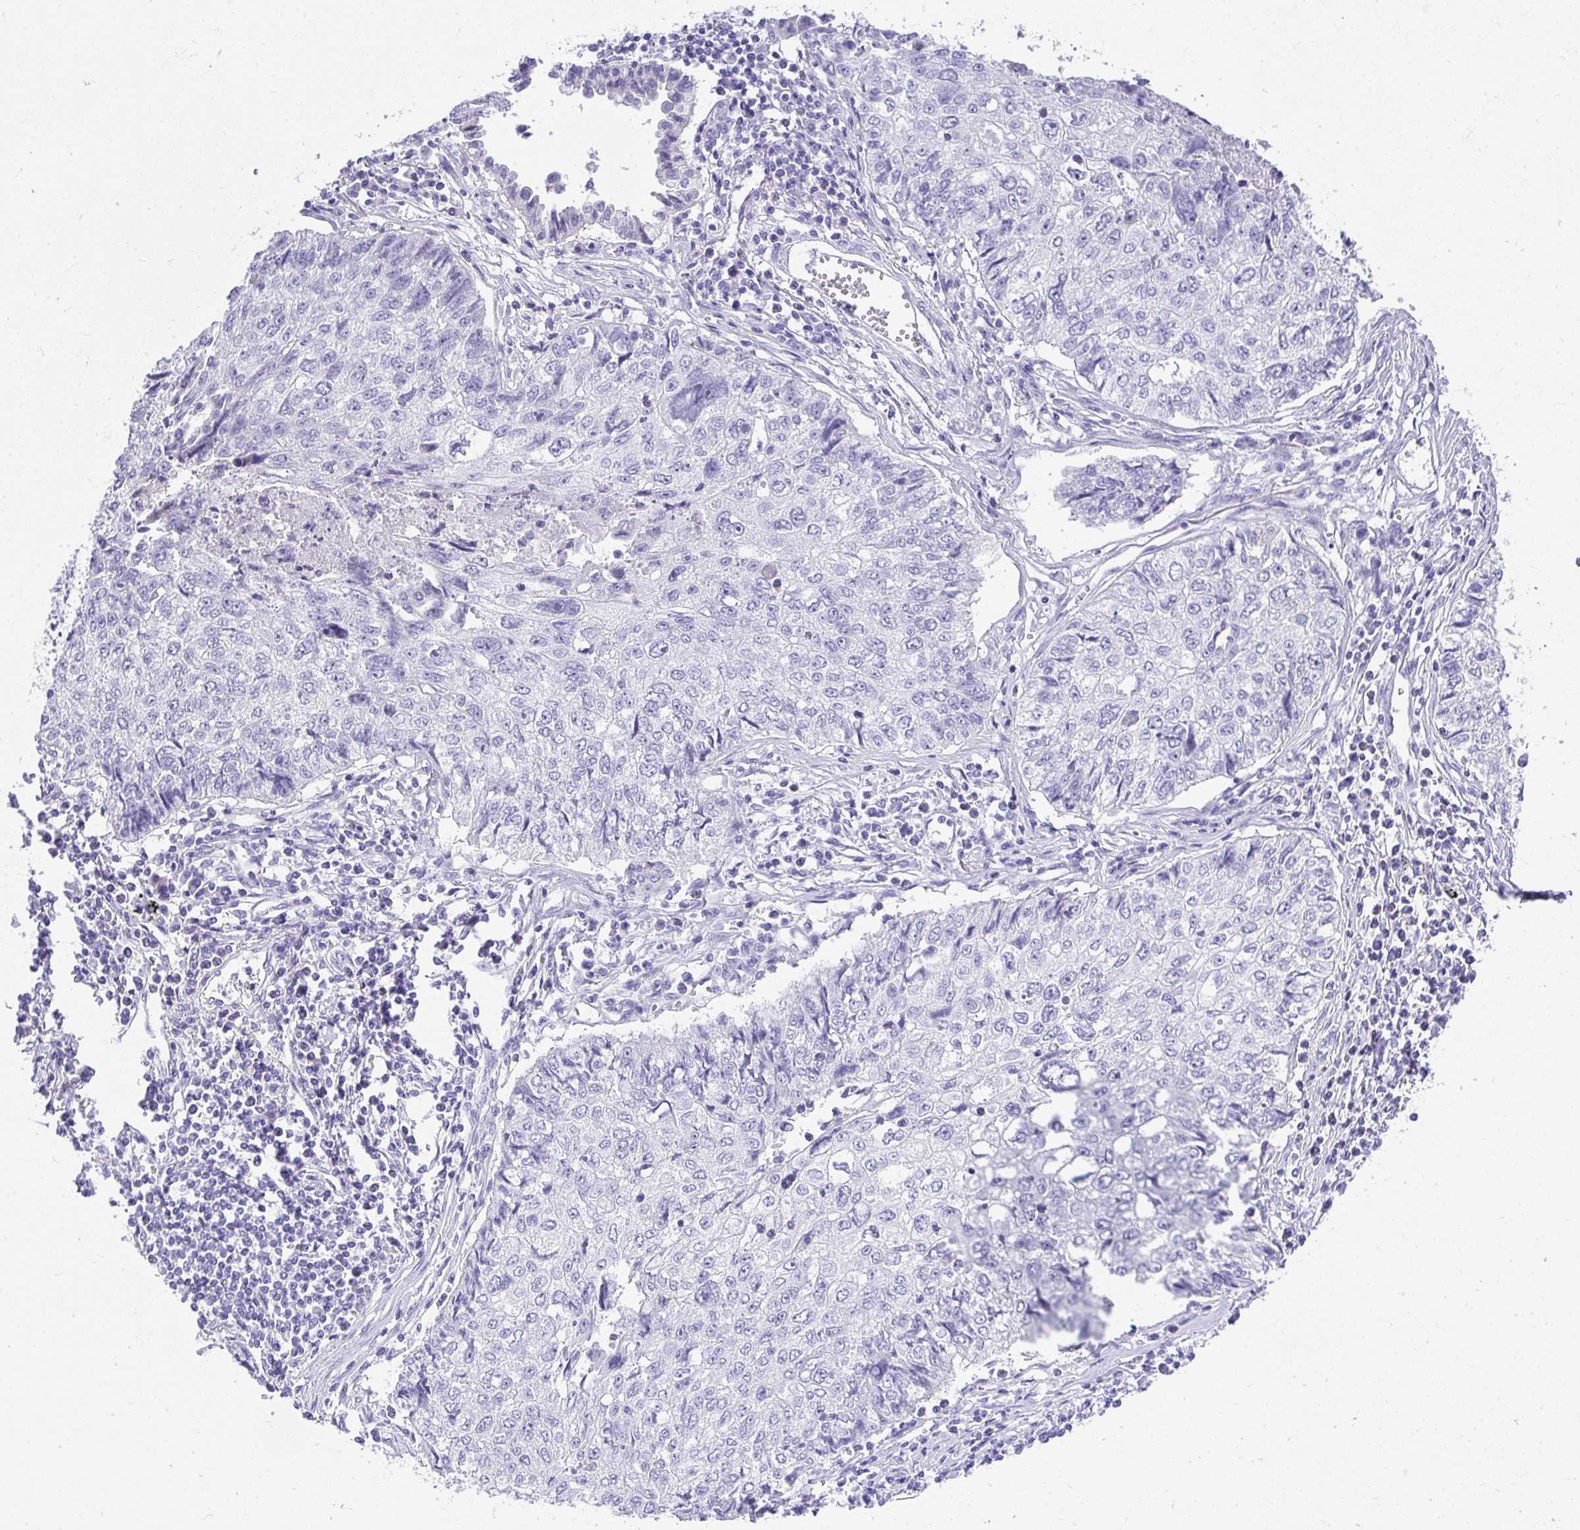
{"staining": {"intensity": "negative", "quantity": "none", "location": "none"}, "tissue": "lung cancer", "cell_type": "Tumor cells", "image_type": "cancer", "snomed": [{"axis": "morphology", "description": "Normal morphology"}, {"axis": "morphology", "description": "Aneuploidy"}, {"axis": "morphology", "description": "Squamous cell carcinoma, NOS"}, {"axis": "topography", "description": "Lymph node"}, {"axis": "topography", "description": "Lung"}], "caption": "A high-resolution photomicrograph shows IHC staining of lung cancer, which displays no significant expression in tumor cells.", "gene": "CHAT", "patient": {"sex": "female", "age": 76}}